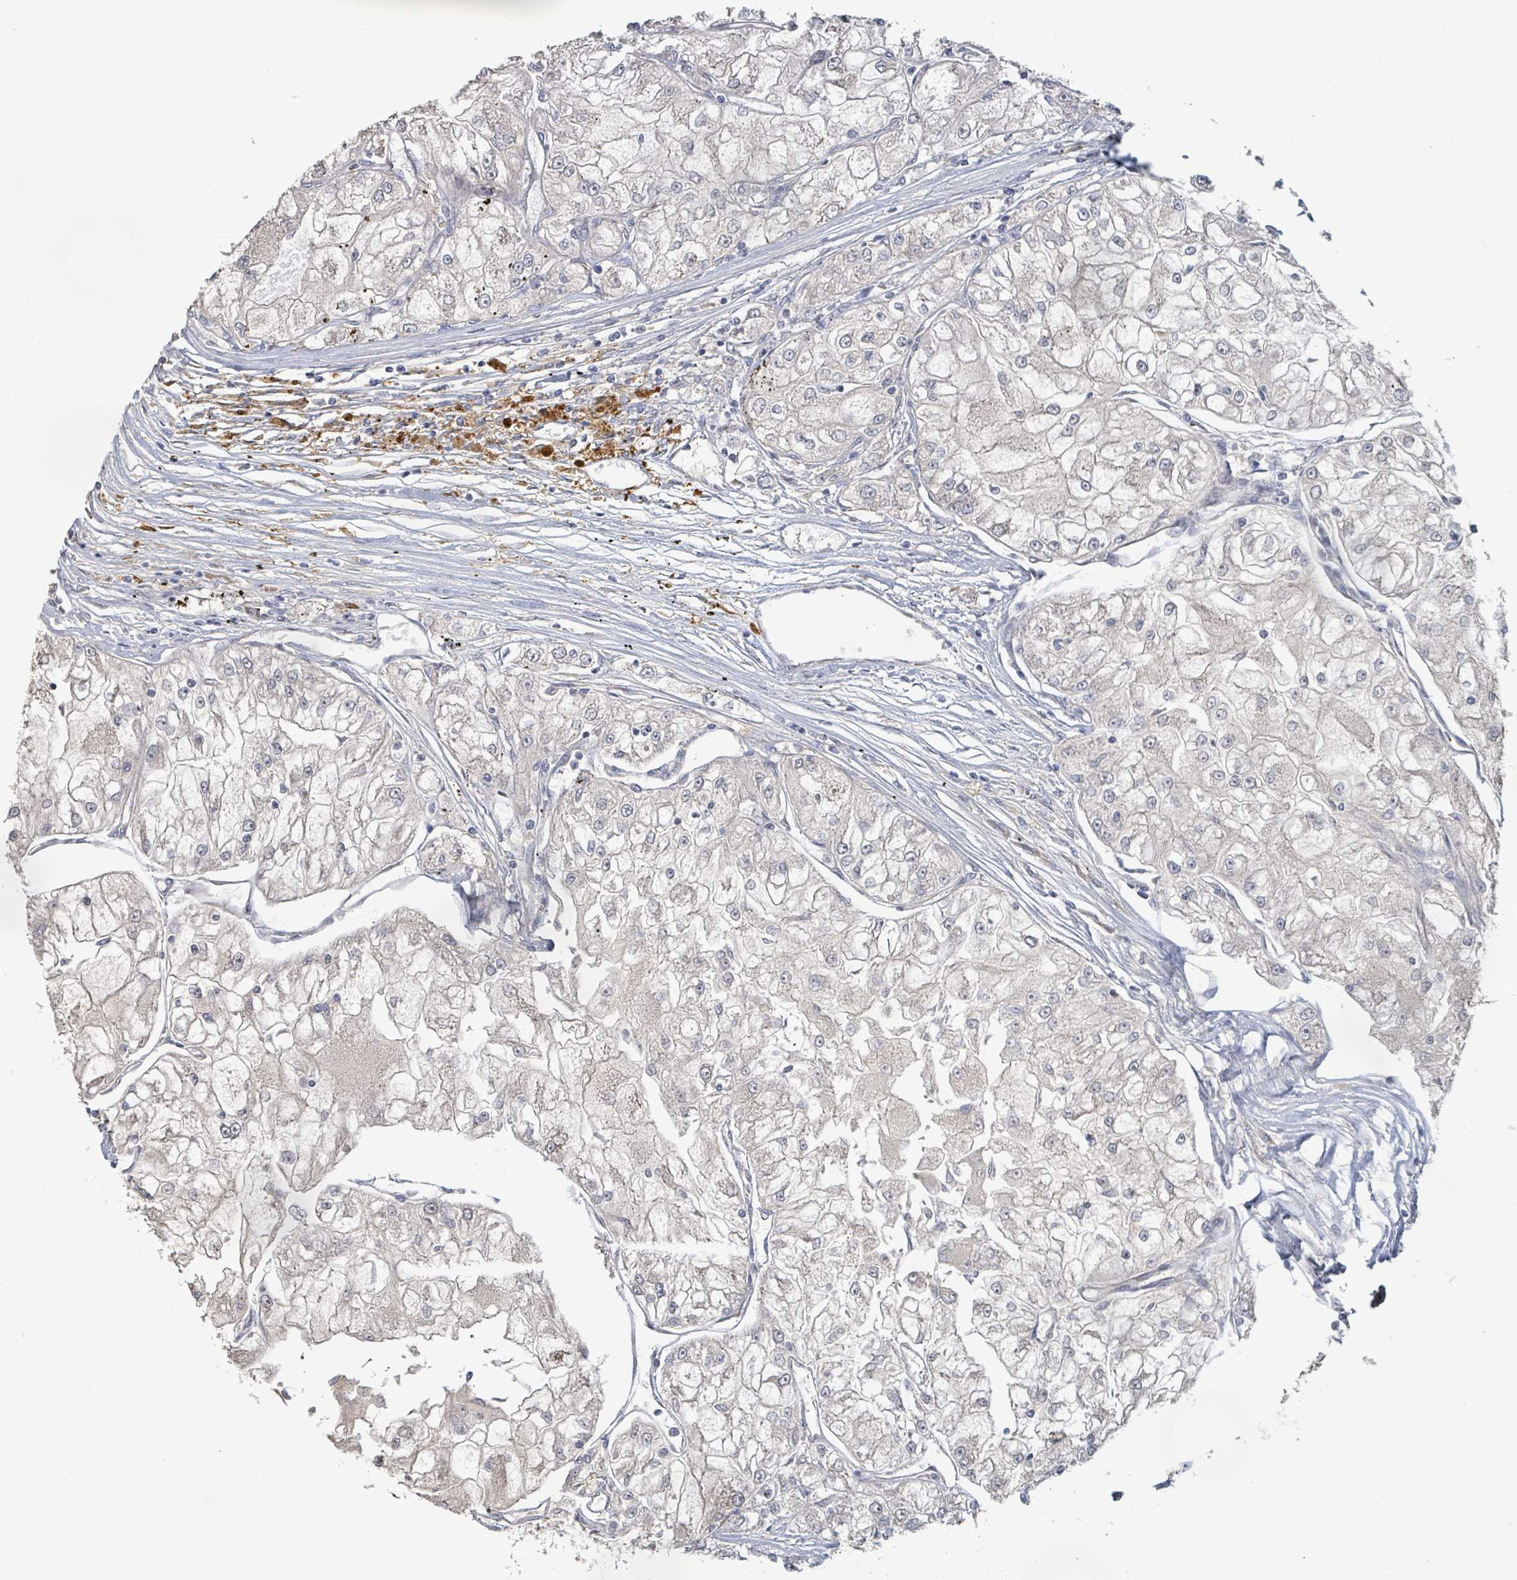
{"staining": {"intensity": "negative", "quantity": "none", "location": "none"}, "tissue": "renal cancer", "cell_type": "Tumor cells", "image_type": "cancer", "snomed": [{"axis": "morphology", "description": "Adenocarcinoma, NOS"}, {"axis": "topography", "description": "Kidney"}], "caption": "Protein analysis of adenocarcinoma (renal) displays no significant staining in tumor cells.", "gene": "KCNS2", "patient": {"sex": "female", "age": 72}}